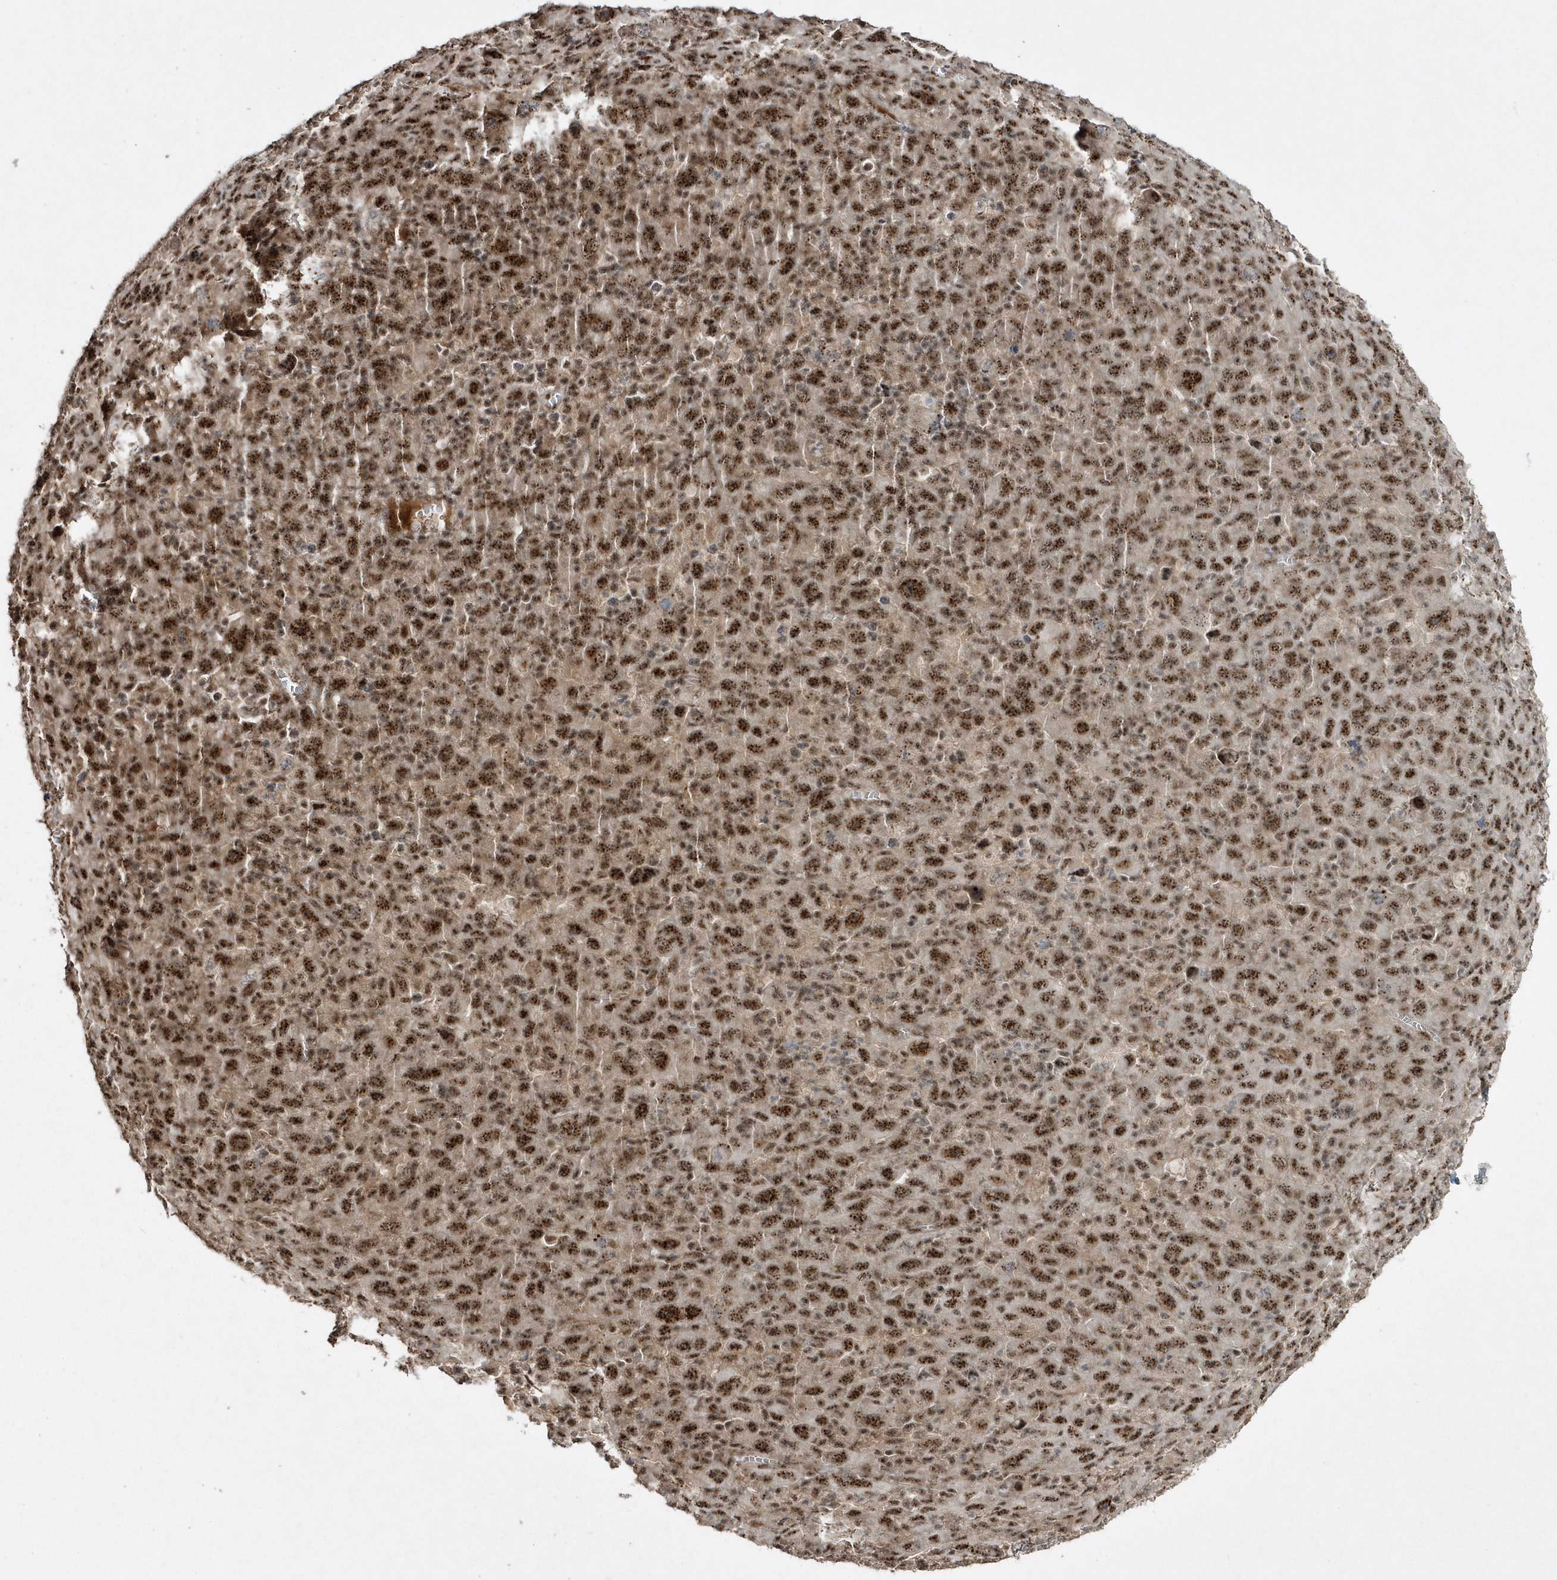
{"staining": {"intensity": "strong", "quantity": ">75%", "location": "nuclear"}, "tissue": "melanoma", "cell_type": "Tumor cells", "image_type": "cancer", "snomed": [{"axis": "morphology", "description": "Malignant melanoma, Metastatic site"}, {"axis": "topography", "description": "Skin"}], "caption": "Immunohistochemistry (IHC) photomicrograph of melanoma stained for a protein (brown), which exhibits high levels of strong nuclear positivity in approximately >75% of tumor cells.", "gene": "POLR3B", "patient": {"sex": "female", "age": 56}}